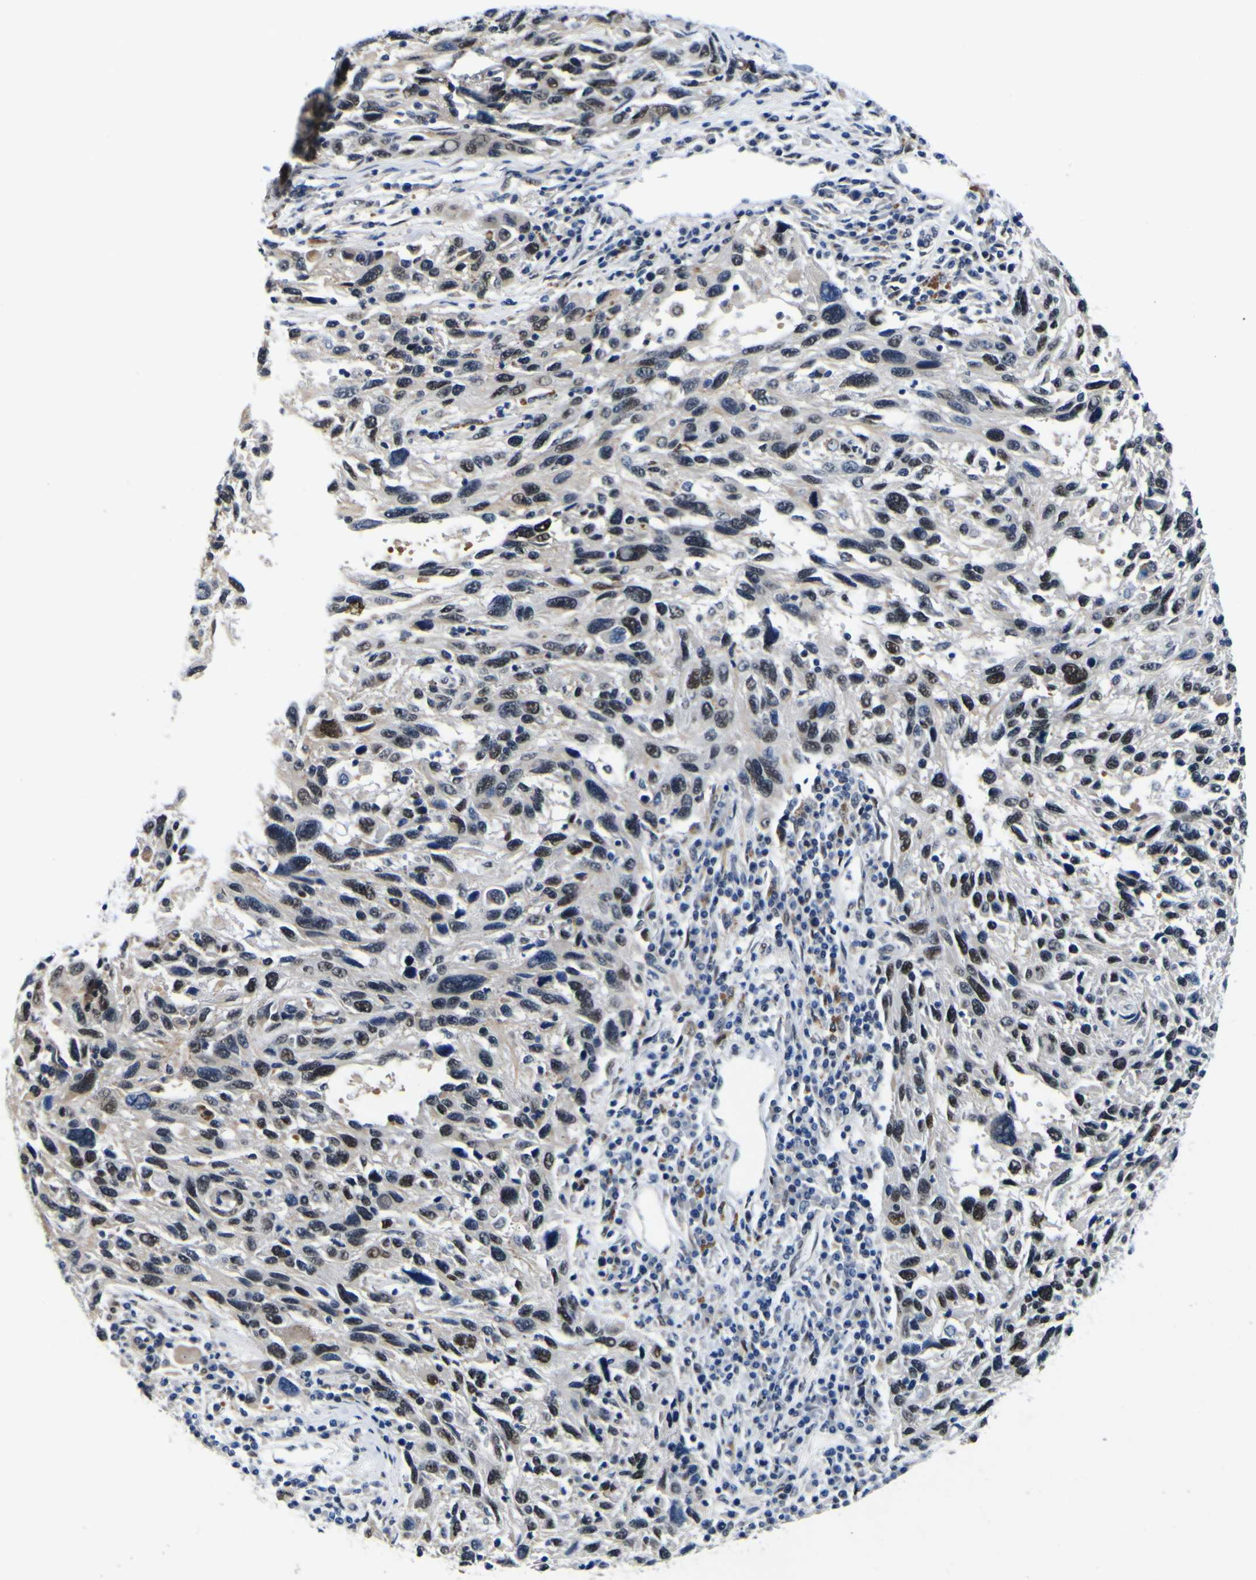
{"staining": {"intensity": "moderate", "quantity": "25%-75%", "location": "nuclear"}, "tissue": "melanoma", "cell_type": "Tumor cells", "image_type": "cancer", "snomed": [{"axis": "morphology", "description": "Malignant melanoma, NOS"}, {"axis": "topography", "description": "Skin"}], "caption": "High-power microscopy captured an IHC micrograph of melanoma, revealing moderate nuclear positivity in approximately 25%-75% of tumor cells.", "gene": "CUL4B", "patient": {"sex": "male", "age": 53}}